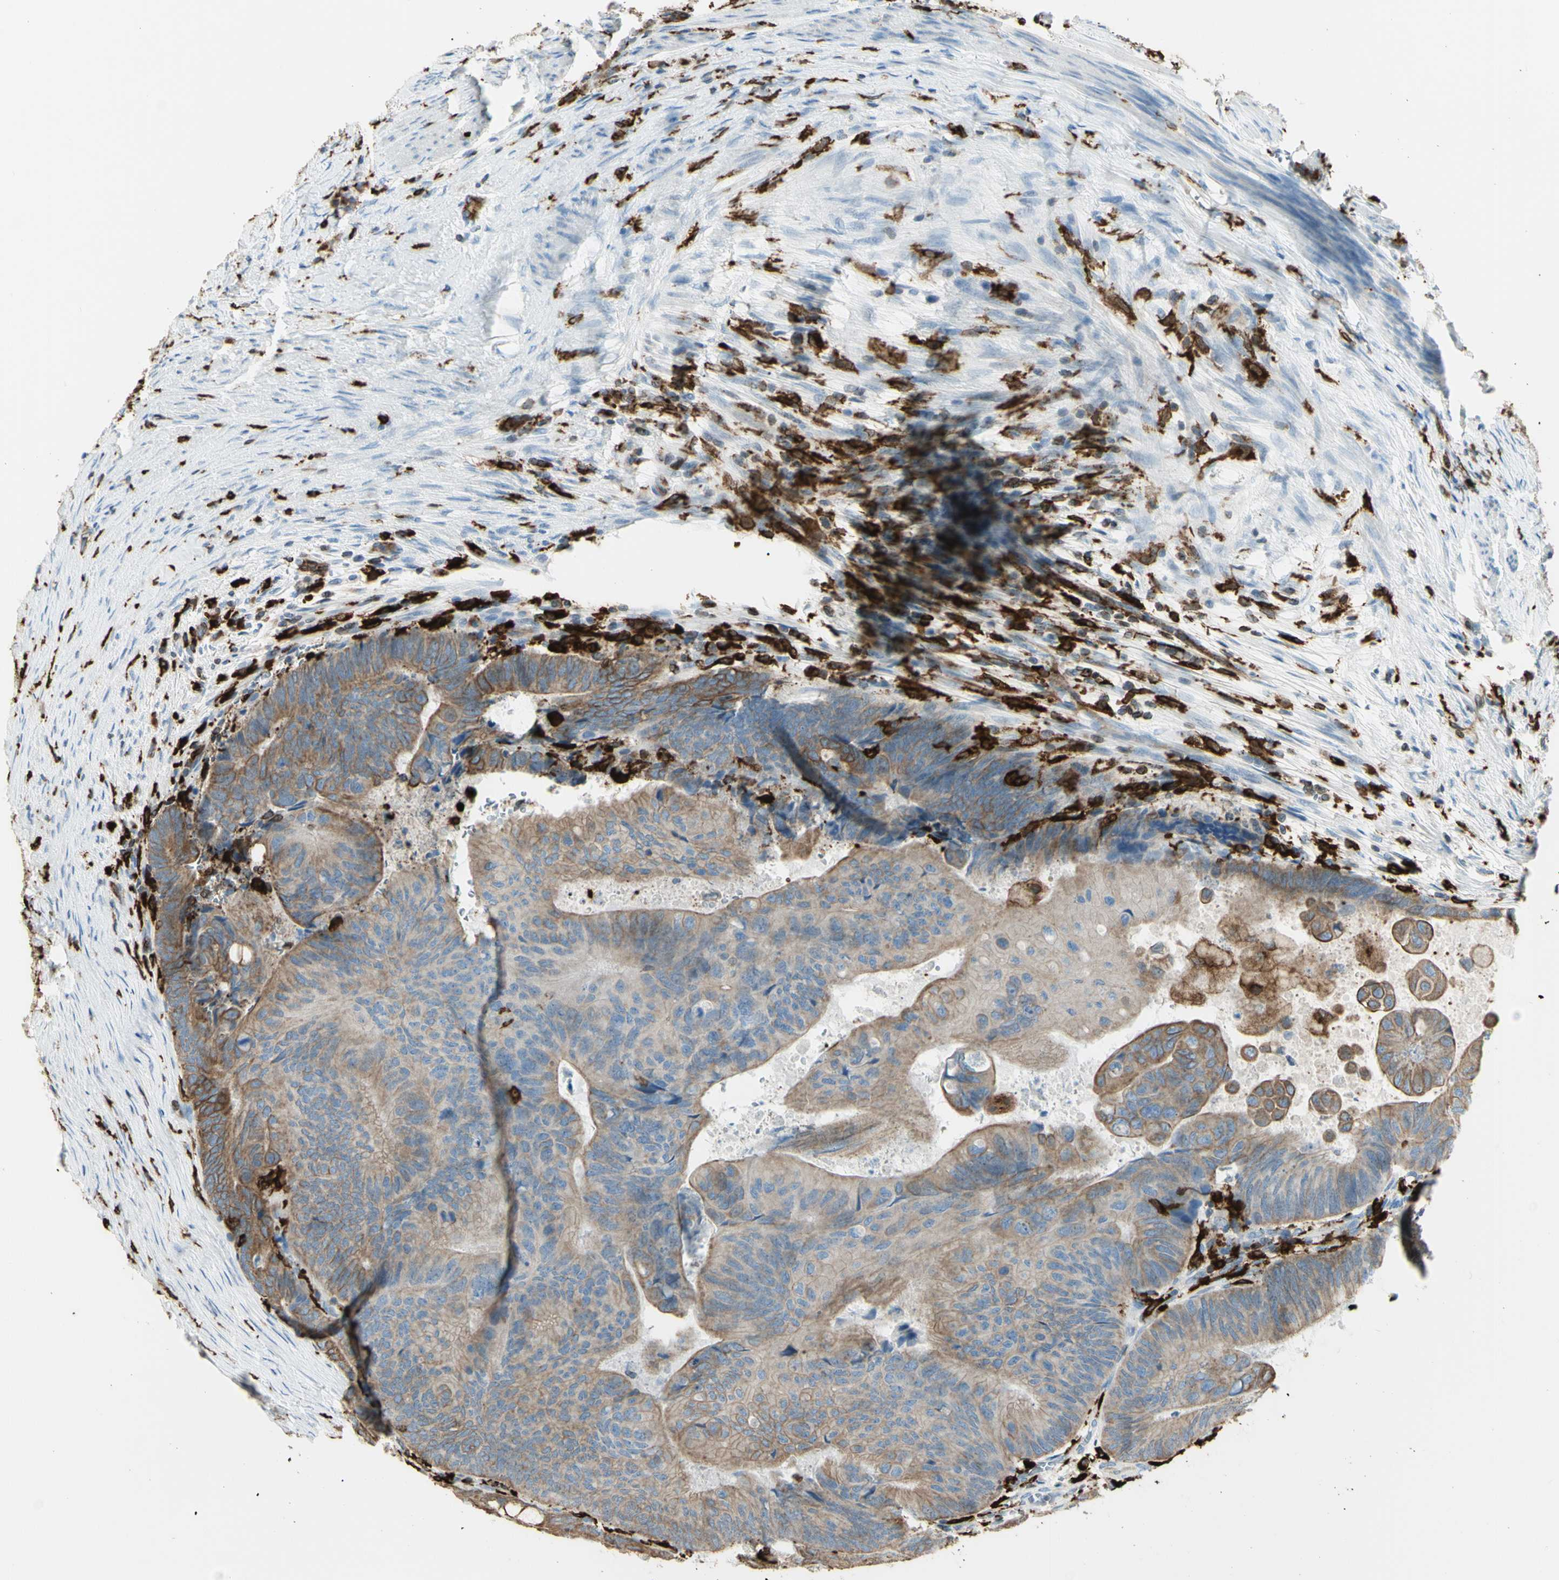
{"staining": {"intensity": "weak", "quantity": ">75%", "location": "cytoplasmic/membranous"}, "tissue": "colorectal cancer", "cell_type": "Tumor cells", "image_type": "cancer", "snomed": [{"axis": "morphology", "description": "Normal tissue, NOS"}, {"axis": "morphology", "description": "Adenocarcinoma, NOS"}, {"axis": "topography", "description": "Rectum"}, {"axis": "topography", "description": "Peripheral nerve tissue"}], "caption": "The photomicrograph demonstrates staining of colorectal cancer, revealing weak cytoplasmic/membranous protein expression (brown color) within tumor cells. Using DAB (brown) and hematoxylin (blue) stains, captured at high magnification using brightfield microscopy.", "gene": "CD74", "patient": {"sex": "male", "age": 92}}